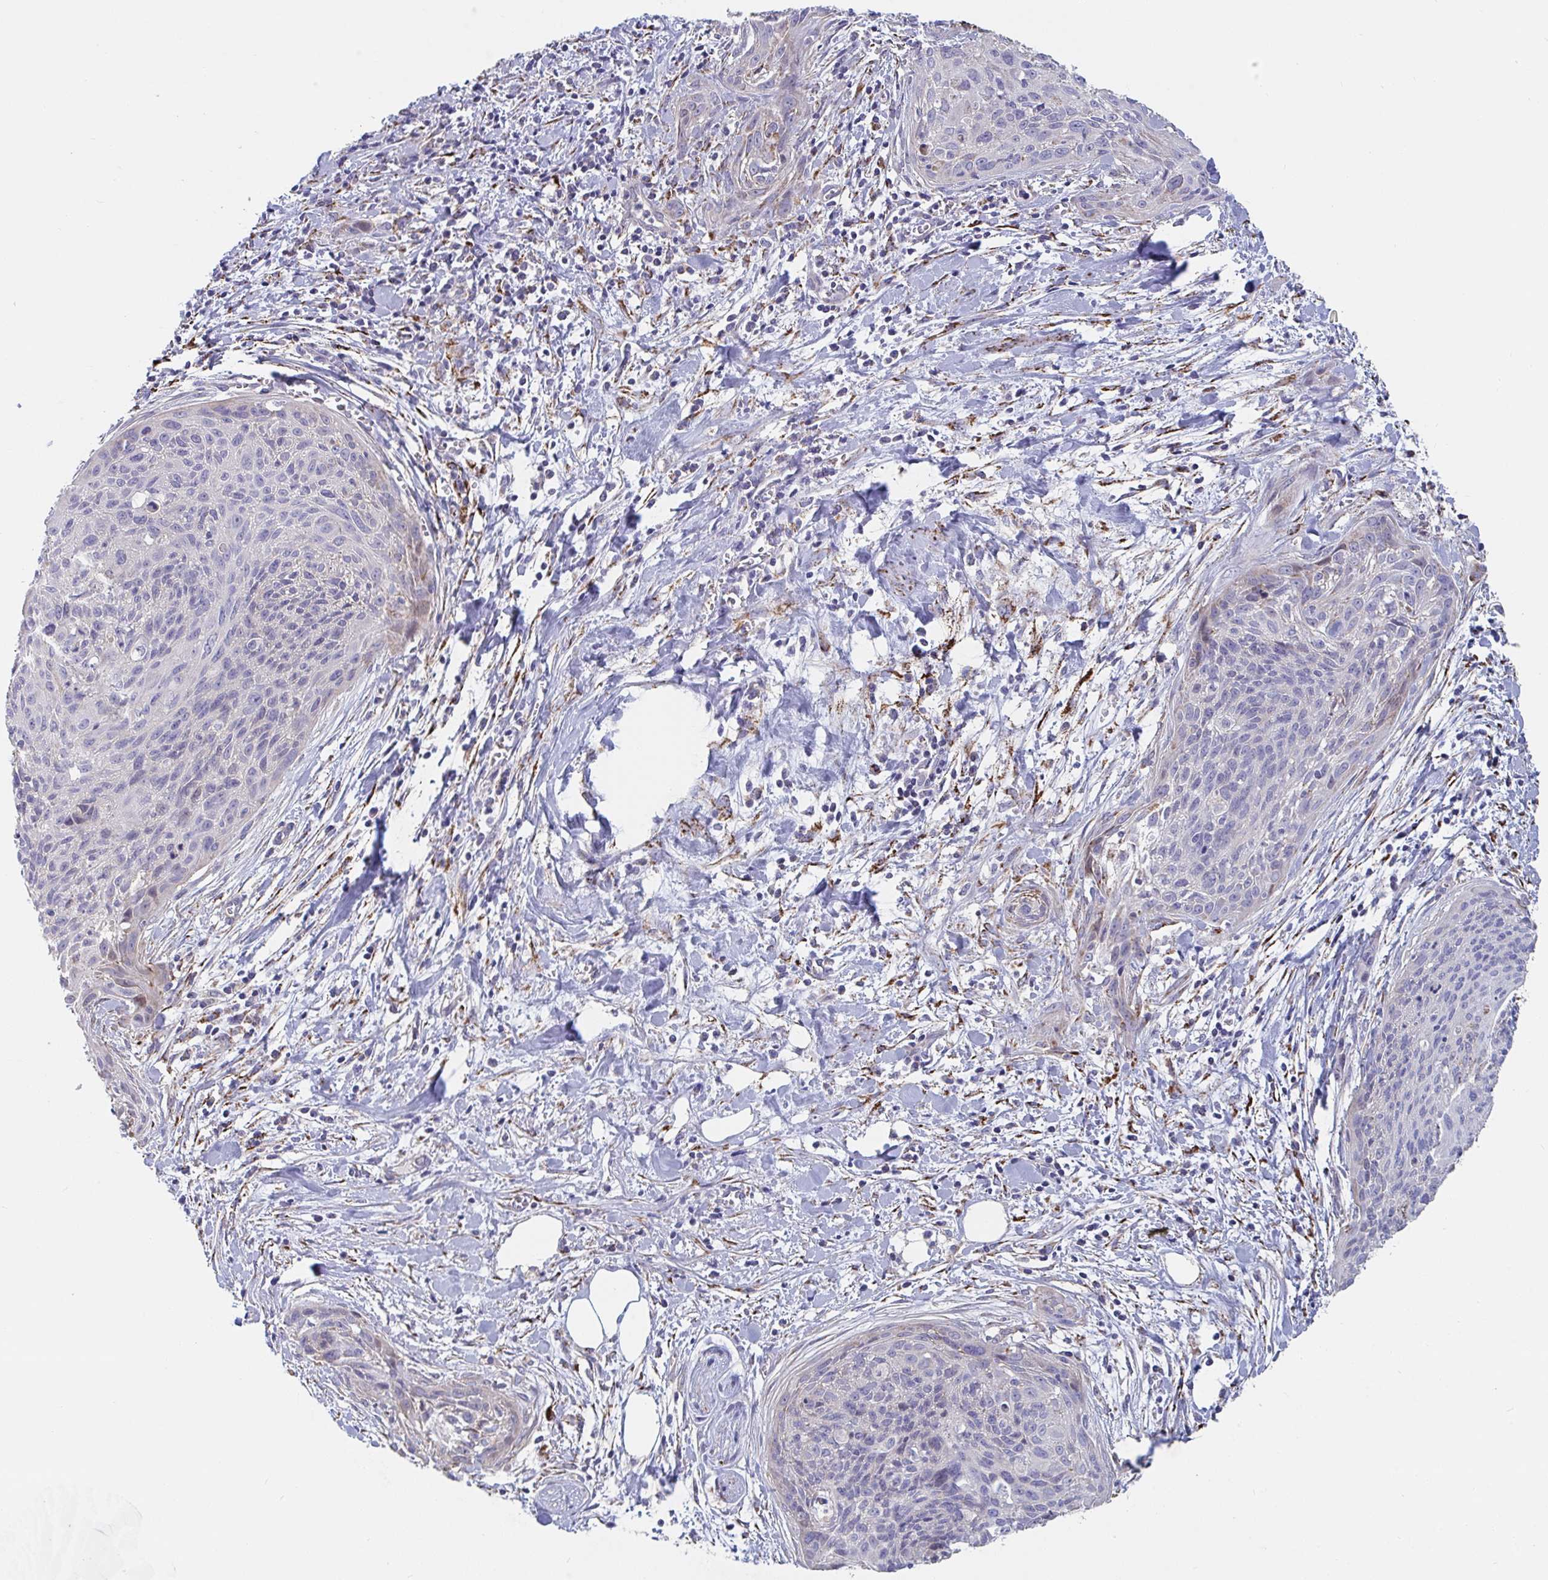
{"staining": {"intensity": "weak", "quantity": "<25%", "location": "cytoplasmic/membranous"}, "tissue": "cervical cancer", "cell_type": "Tumor cells", "image_type": "cancer", "snomed": [{"axis": "morphology", "description": "Squamous cell carcinoma, NOS"}, {"axis": "topography", "description": "Cervix"}], "caption": "This is an IHC micrograph of cervical cancer (squamous cell carcinoma). There is no expression in tumor cells.", "gene": "FAM156B", "patient": {"sex": "female", "age": 55}}